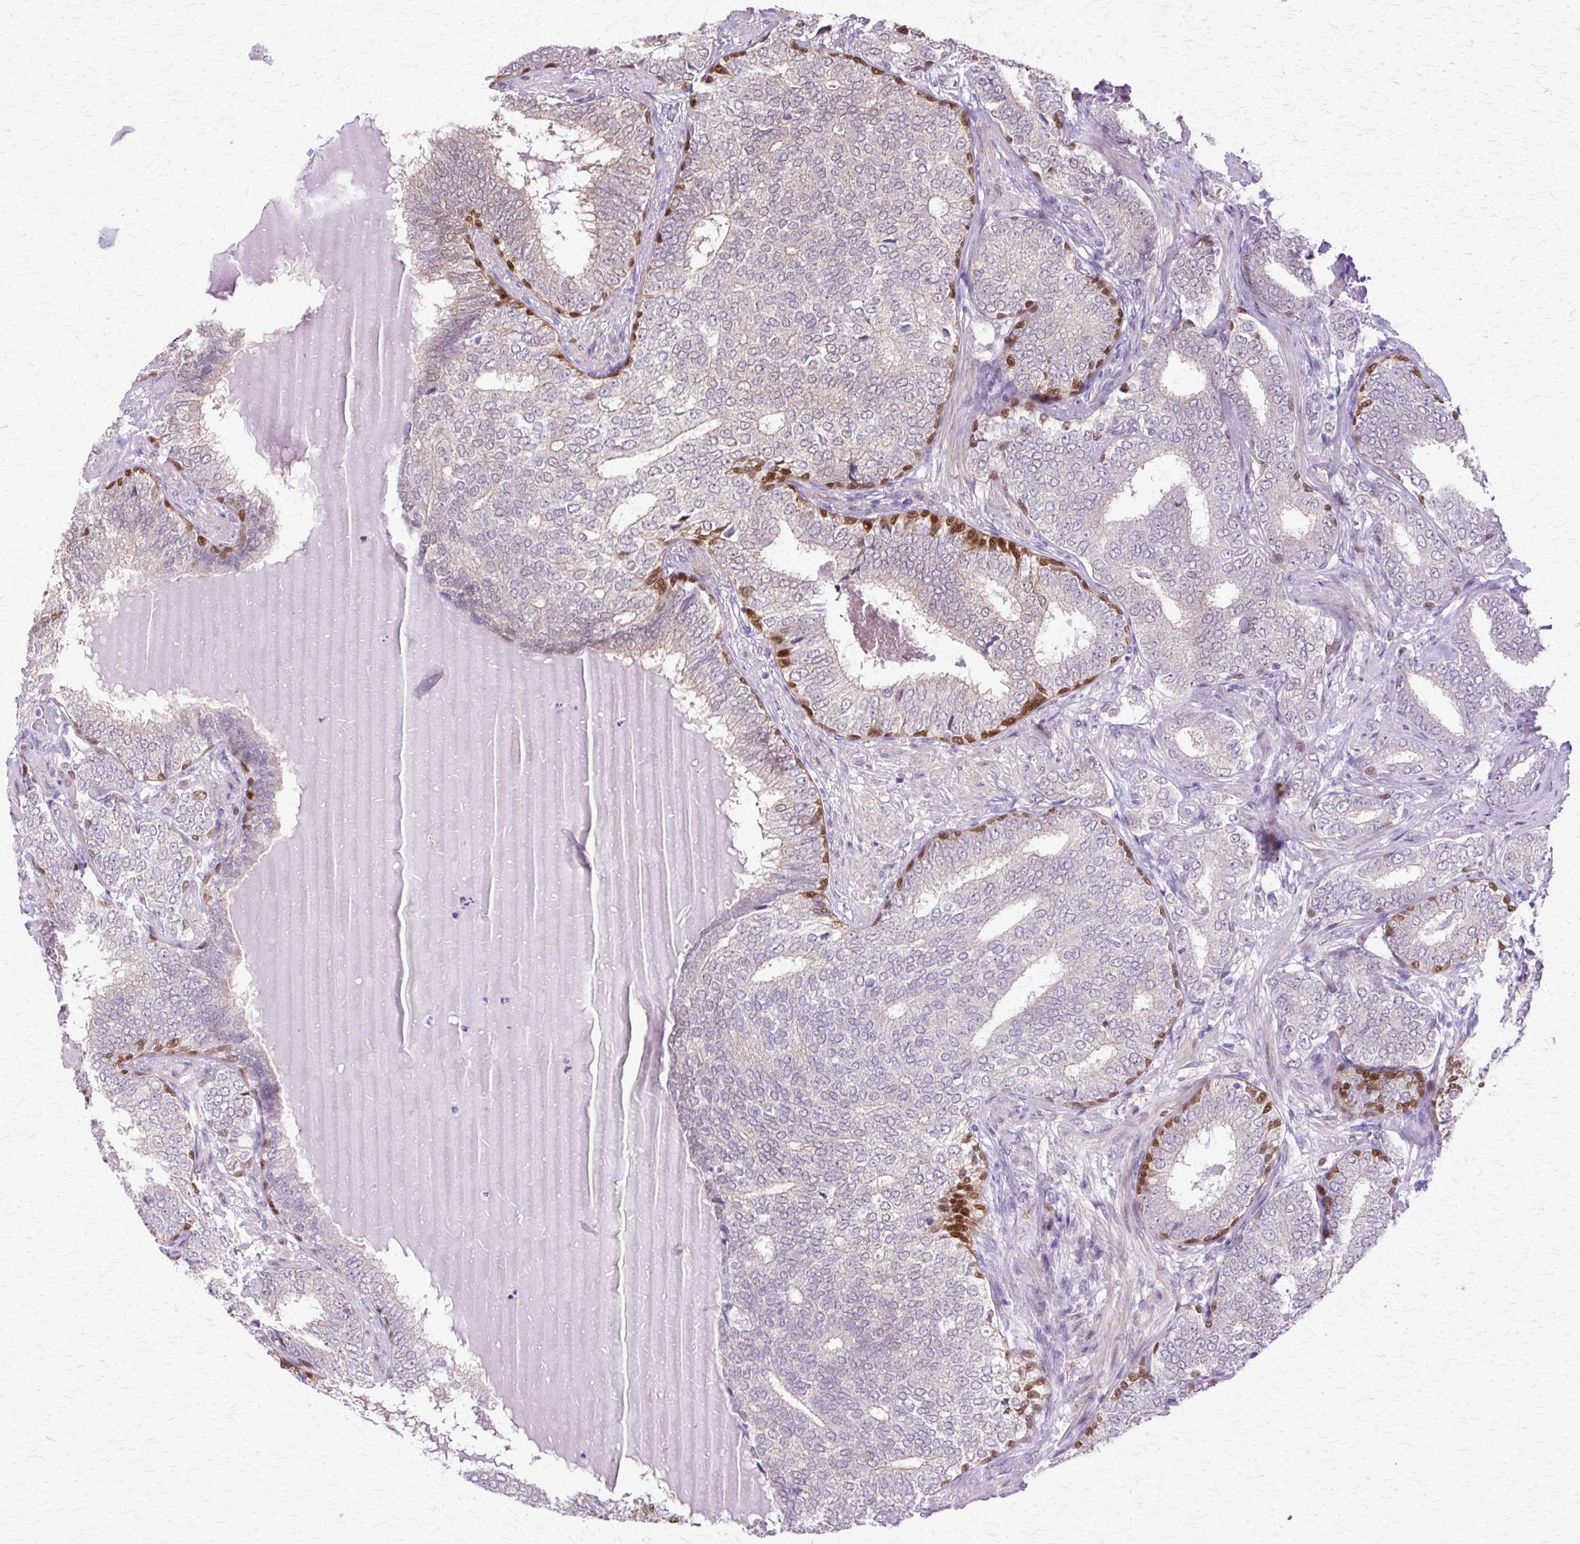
{"staining": {"intensity": "negative", "quantity": "none", "location": "none"}, "tissue": "prostate cancer", "cell_type": "Tumor cells", "image_type": "cancer", "snomed": [{"axis": "morphology", "description": "Adenocarcinoma, High grade"}, {"axis": "topography", "description": "Prostate"}], "caption": "Prostate adenocarcinoma (high-grade) was stained to show a protein in brown. There is no significant expression in tumor cells.", "gene": "HSPA8", "patient": {"sex": "male", "age": 72}}